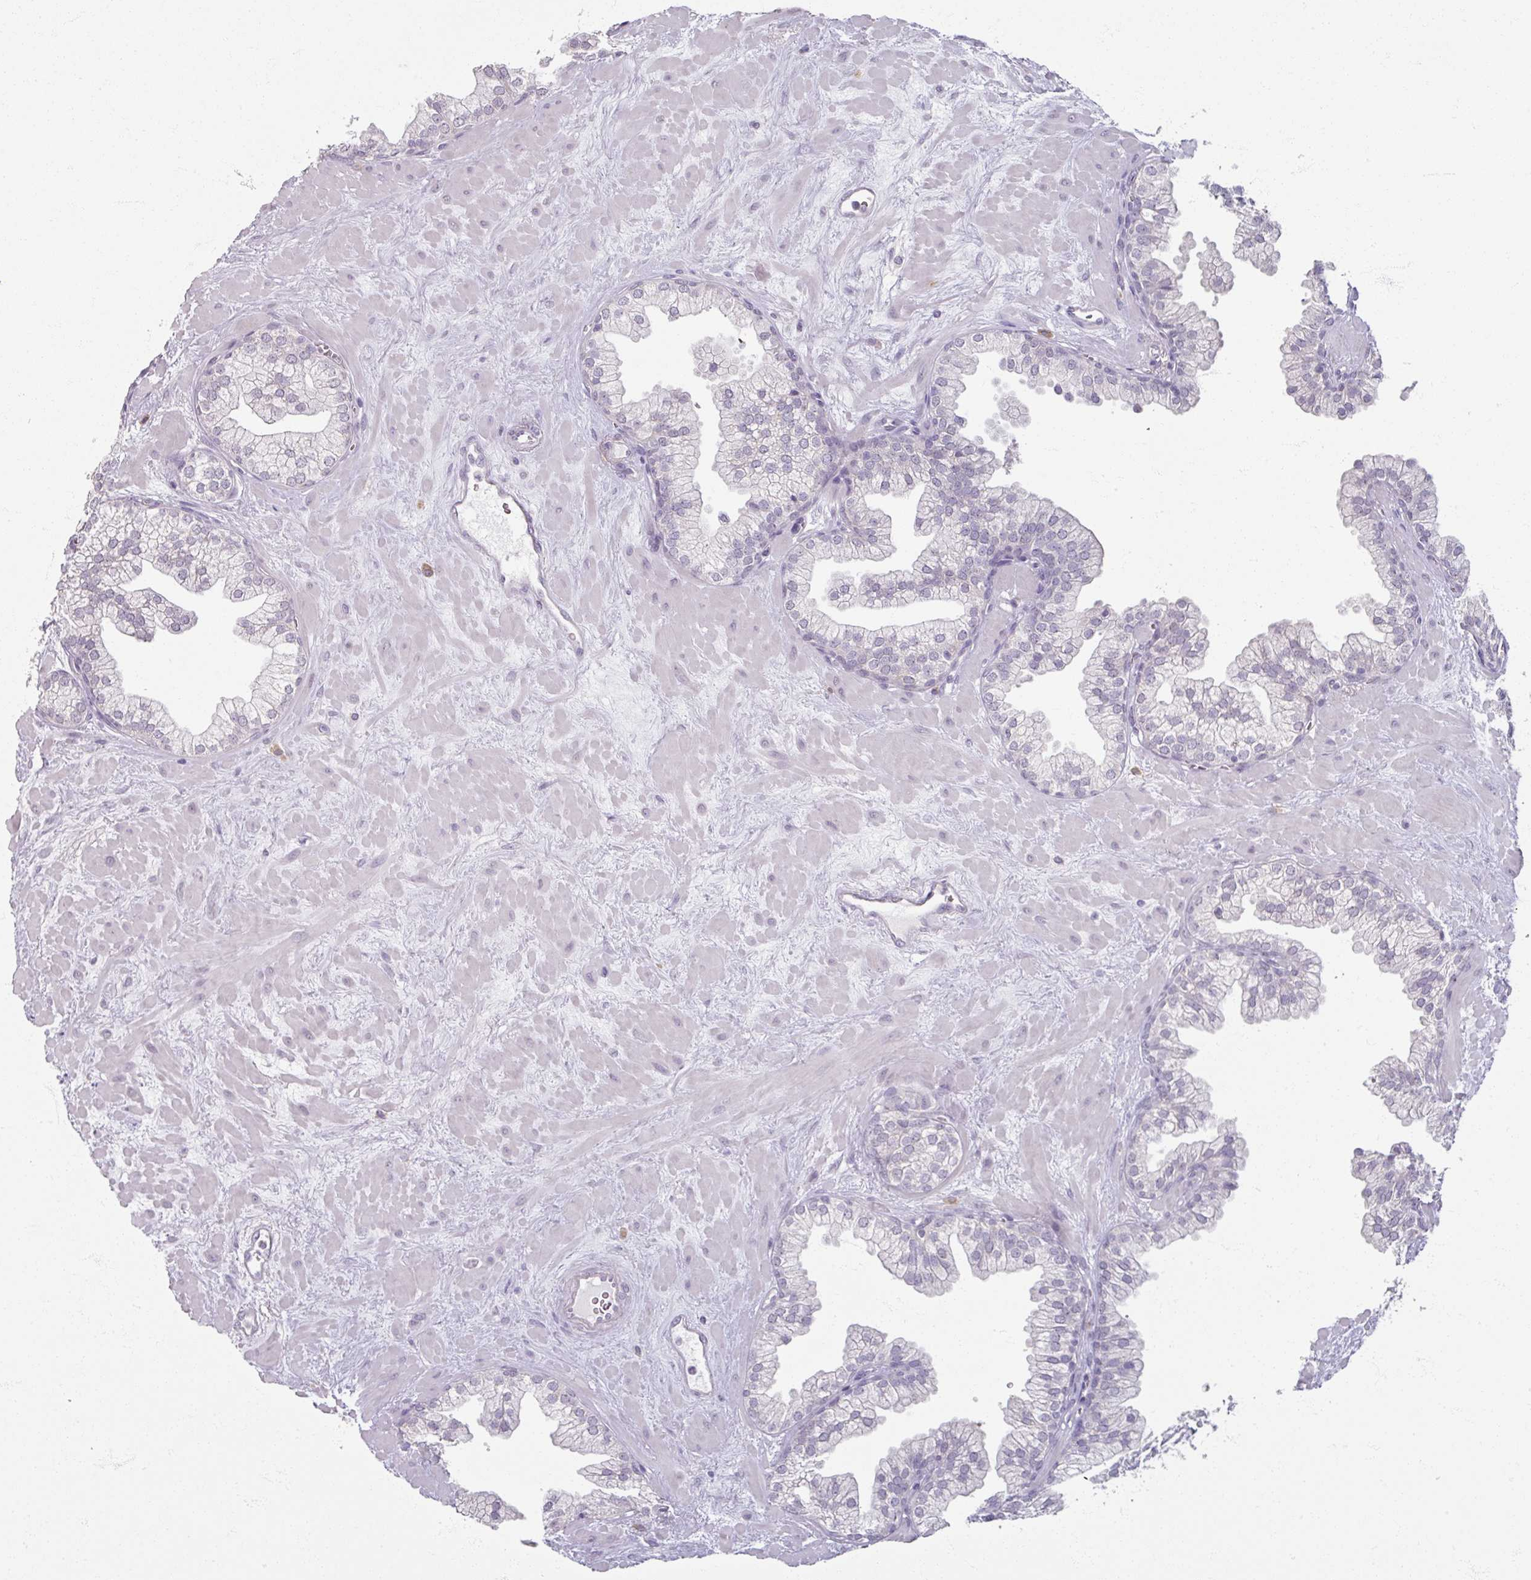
{"staining": {"intensity": "negative", "quantity": "none", "location": "none"}, "tissue": "prostate", "cell_type": "Glandular cells", "image_type": "normal", "snomed": [{"axis": "morphology", "description": "Normal tissue, NOS"}, {"axis": "topography", "description": "Prostate"}, {"axis": "topography", "description": "Peripheral nerve tissue"}], "caption": "Immunohistochemical staining of normal human prostate demonstrates no significant positivity in glandular cells.", "gene": "SOX11", "patient": {"sex": "male", "age": 61}}